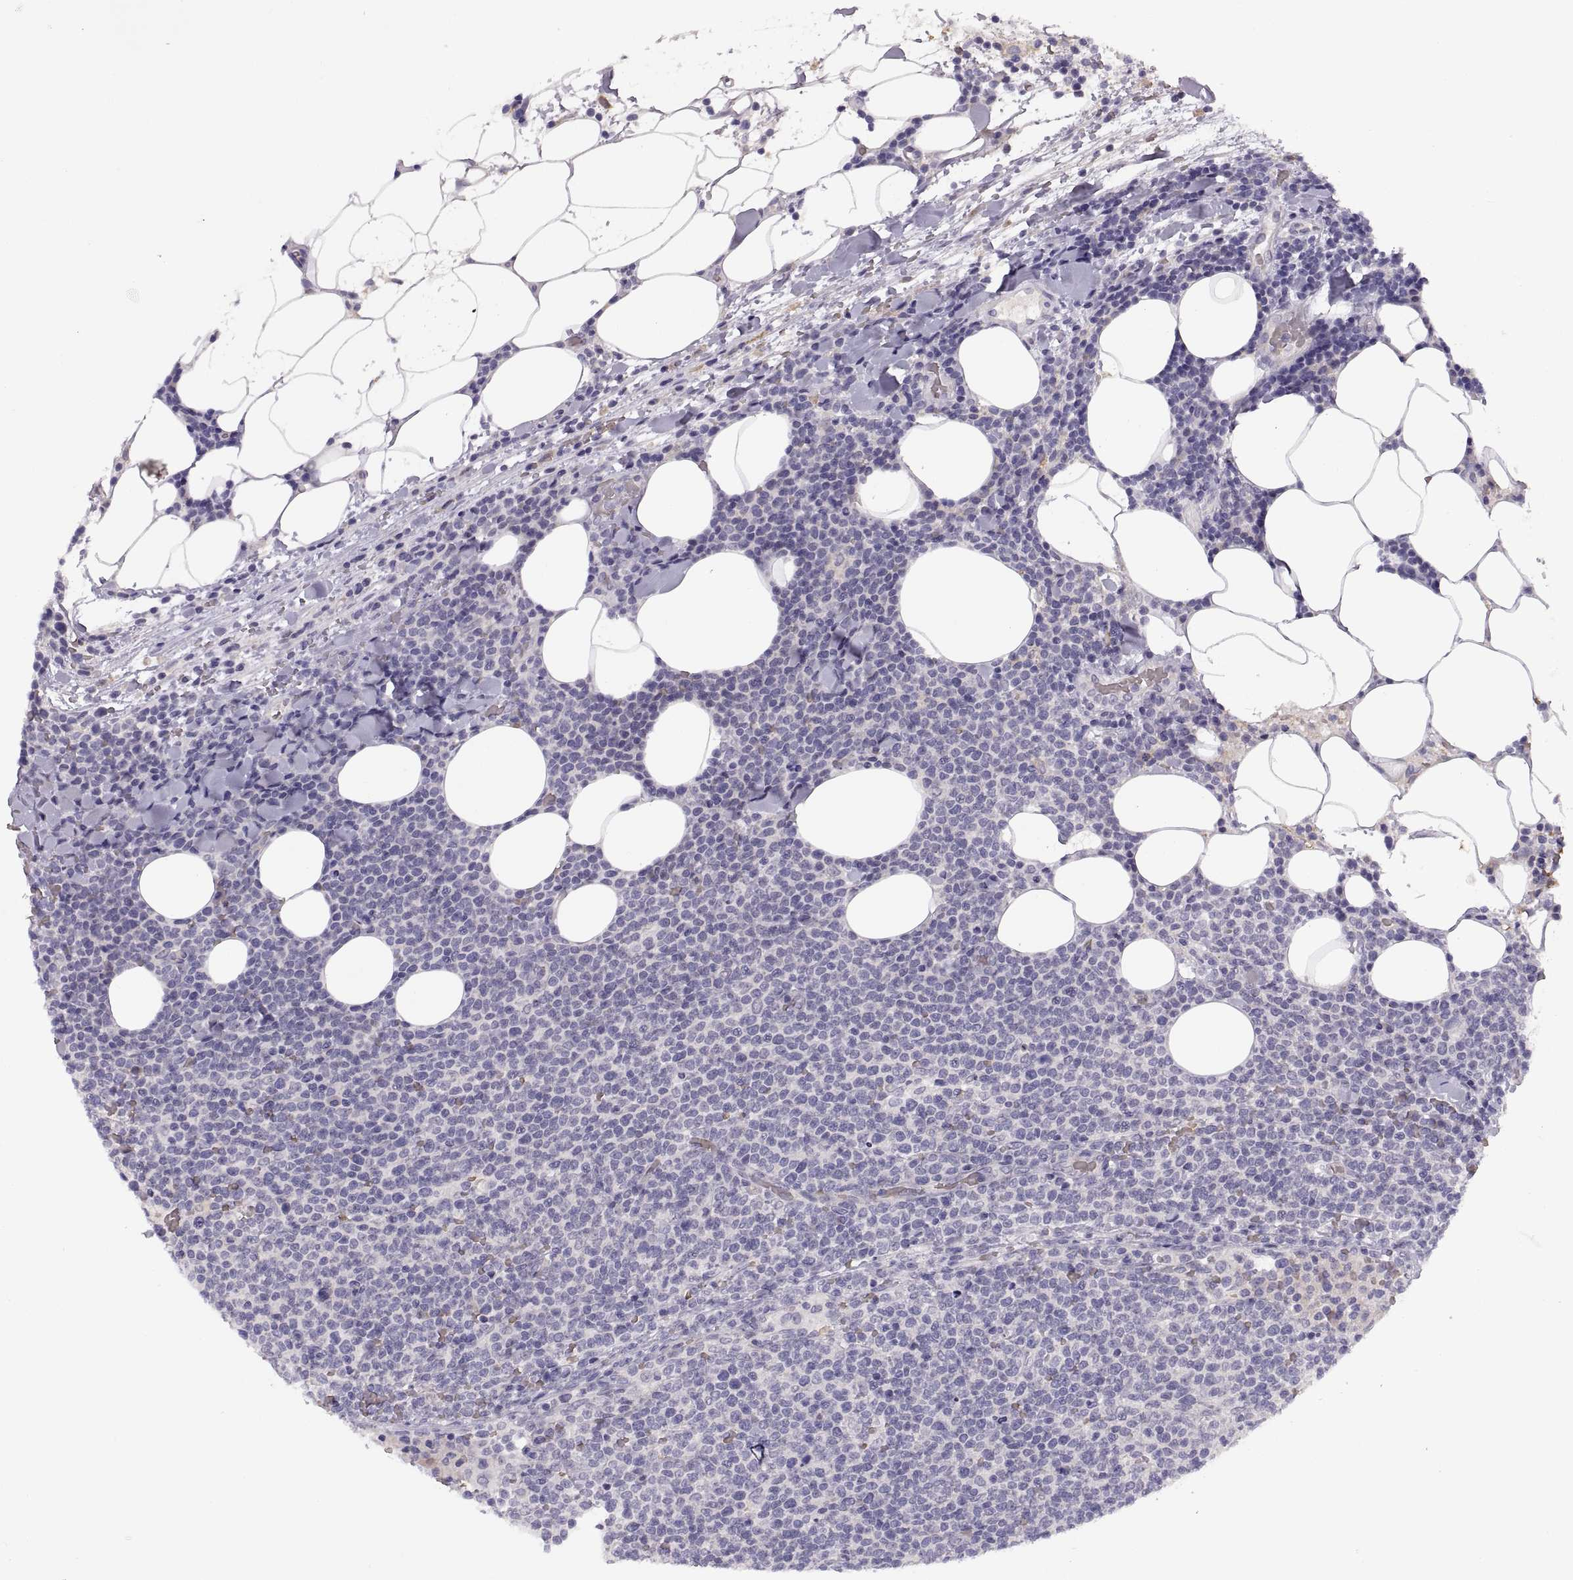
{"staining": {"intensity": "negative", "quantity": "none", "location": "none"}, "tissue": "lymphoma", "cell_type": "Tumor cells", "image_type": "cancer", "snomed": [{"axis": "morphology", "description": "Malignant lymphoma, non-Hodgkin's type, High grade"}, {"axis": "topography", "description": "Lymph node"}], "caption": "Micrograph shows no protein positivity in tumor cells of high-grade malignant lymphoma, non-Hodgkin's type tissue. (DAB (3,3'-diaminobenzidine) IHC, high magnification).", "gene": "MEIOC", "patient": {"sex": "male", "age": 61}}